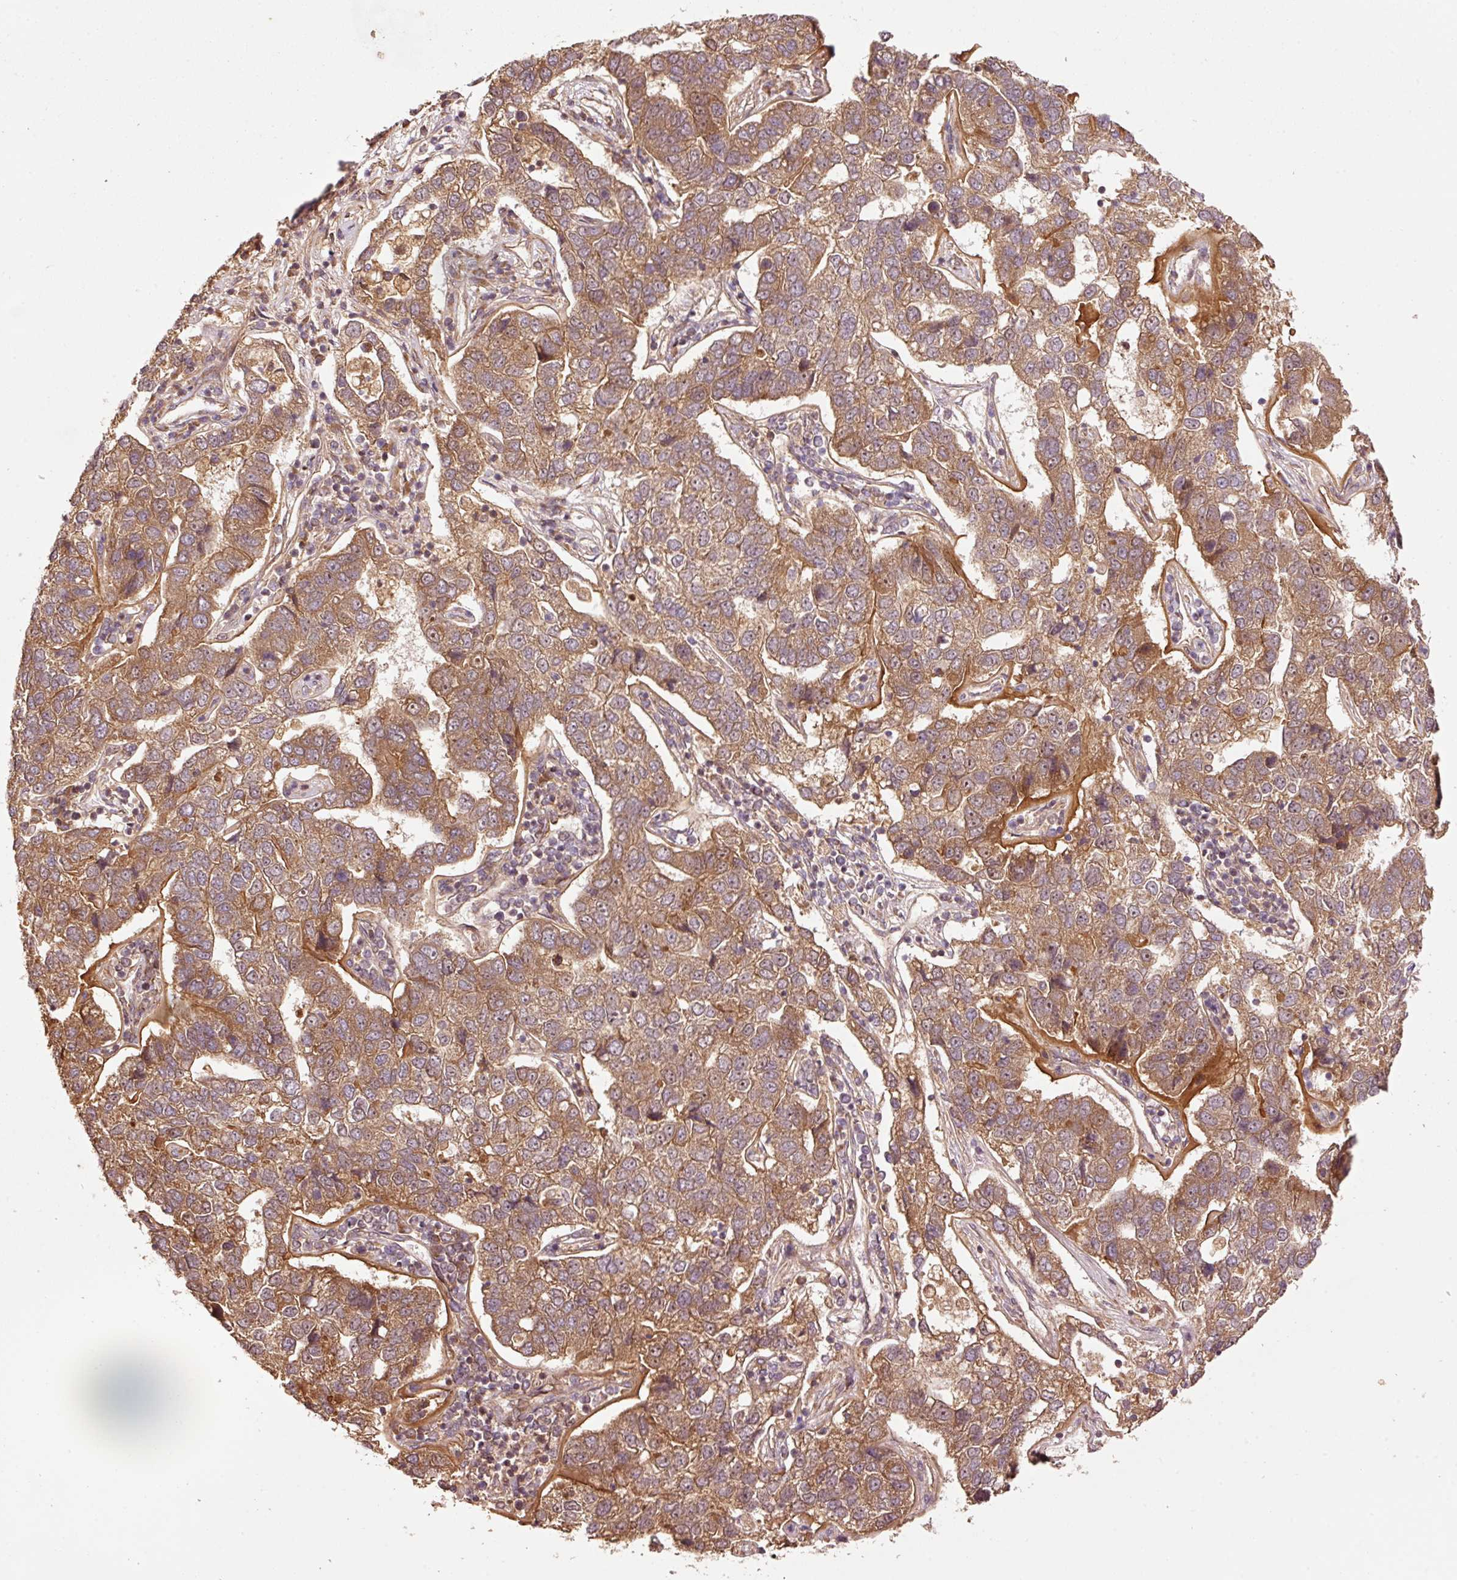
{"staining": {"intensity": "moderate", "quantity": ">75%", "location": "cytoplasmic/membranous"}, "tissue": "pancreatic cancer", "cell_type": "Tumor cells", "image_type": "cancer", "snomed": [{"axis": "morphology", "description": "Adenocarcinoma, NOS"}, {"axis": "topography", "description": "Pancreas"}], "caption": "High-power microscopy captured an IHC photomicrograph of pancreatic cancer (adenocarcinoma), revealing moderate cytoplasmic/membranous expression in approximately >75% of tumor cells.", "gene": "OXER1", "patient": {"sex": "female", "age": 61}}